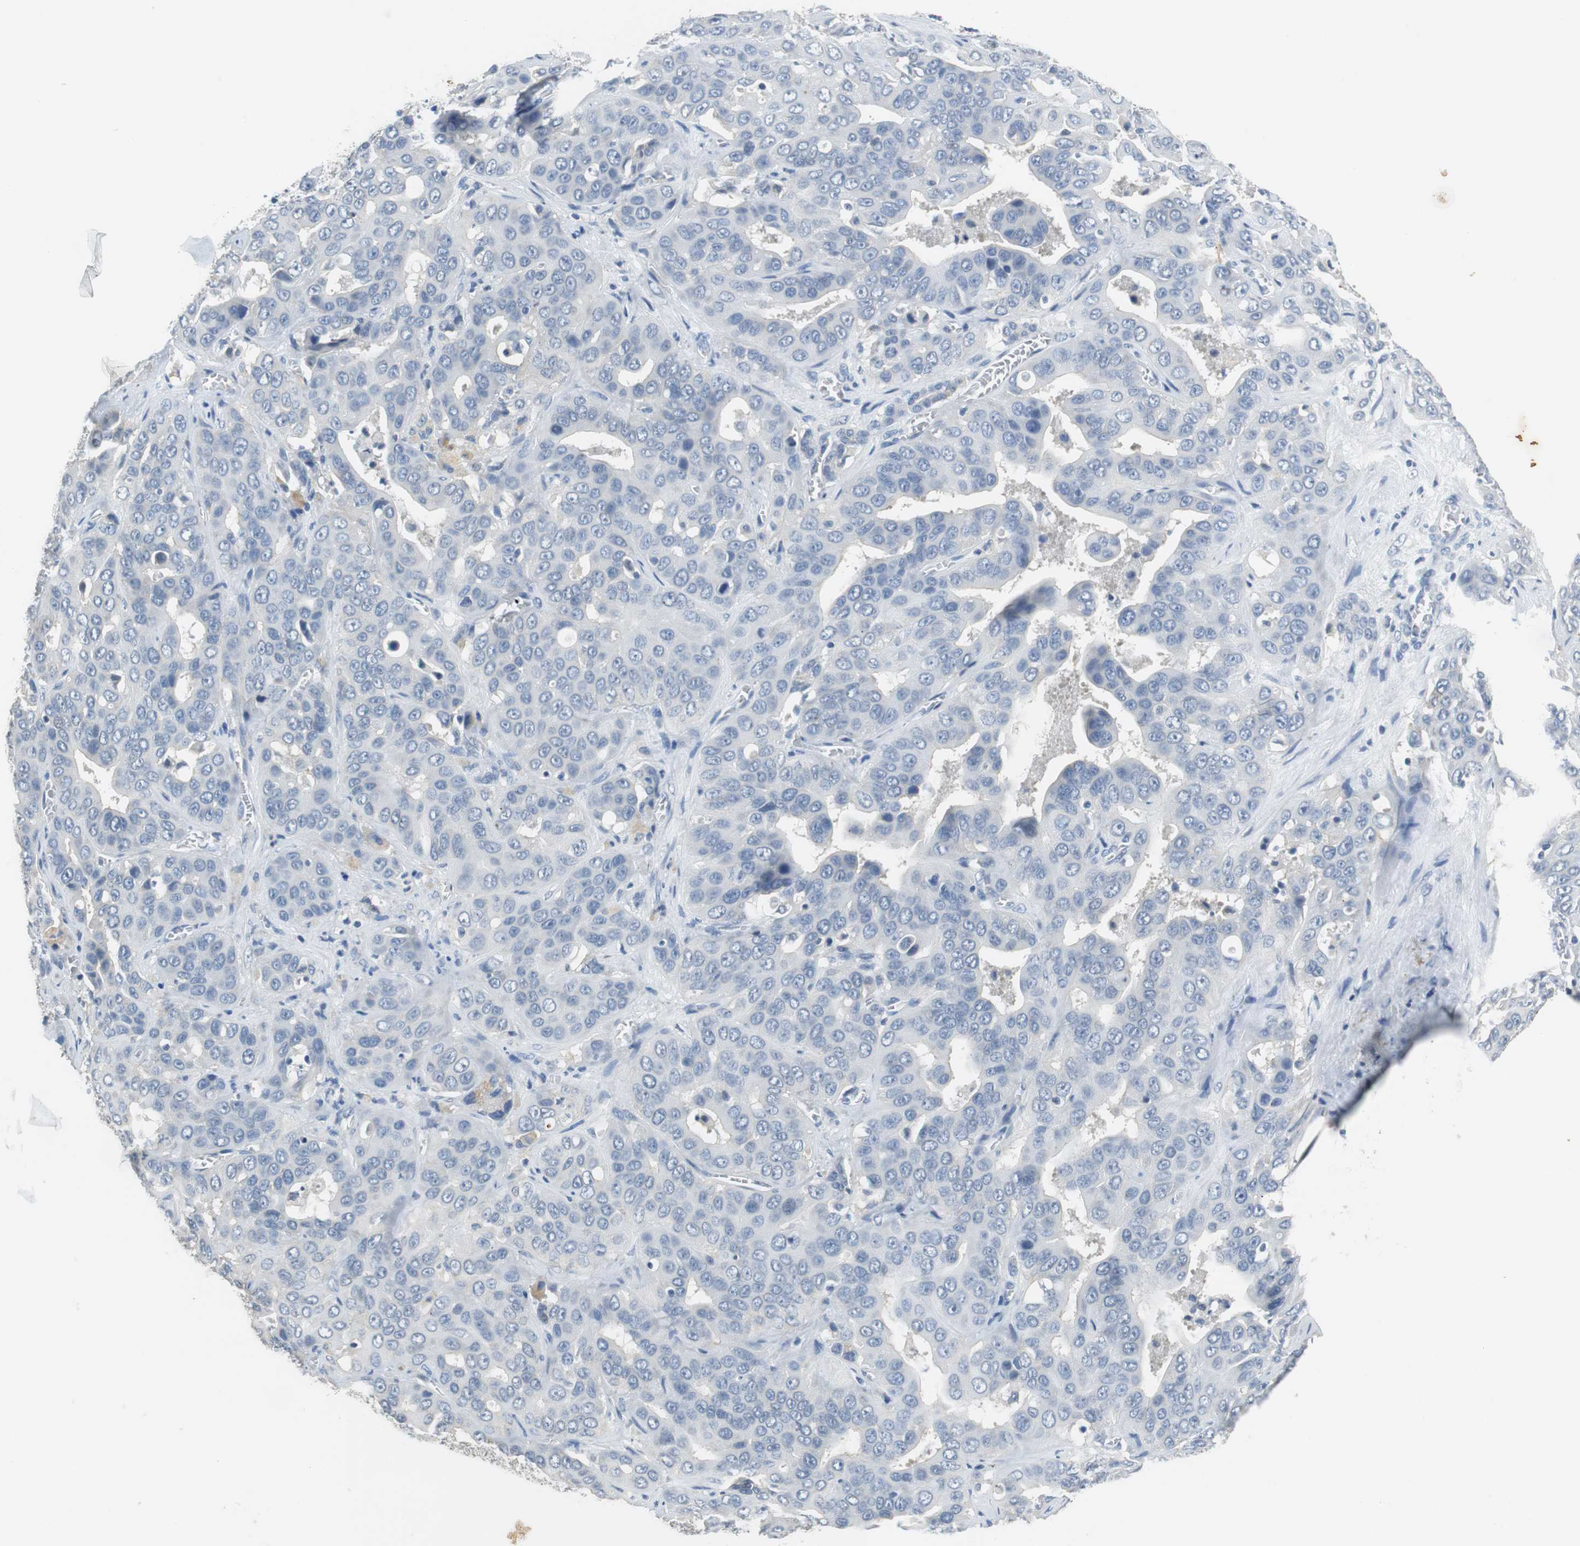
{"staining": {"intensity": "negative", "quantity": "none", "location": "none"}, "tissue": "liver cancer", "cell_type": "Tumor cells", "image_type": "cancer", "snomed": [{"axis": "morphology", "description": "Cholangiocarcinoma"}, {"axis": "topography", "description": "Liver"}], "caption": "DAB immunohistochemical staining of human cholangiocarcinoma (liver) reveals no significant expression in tumor cells. (Brightfield microscopy of DAB immunohistochemistry (IHC) at high magnification).", "gene": "MUC7", "patient": {"sex": "female", "age": 52}}